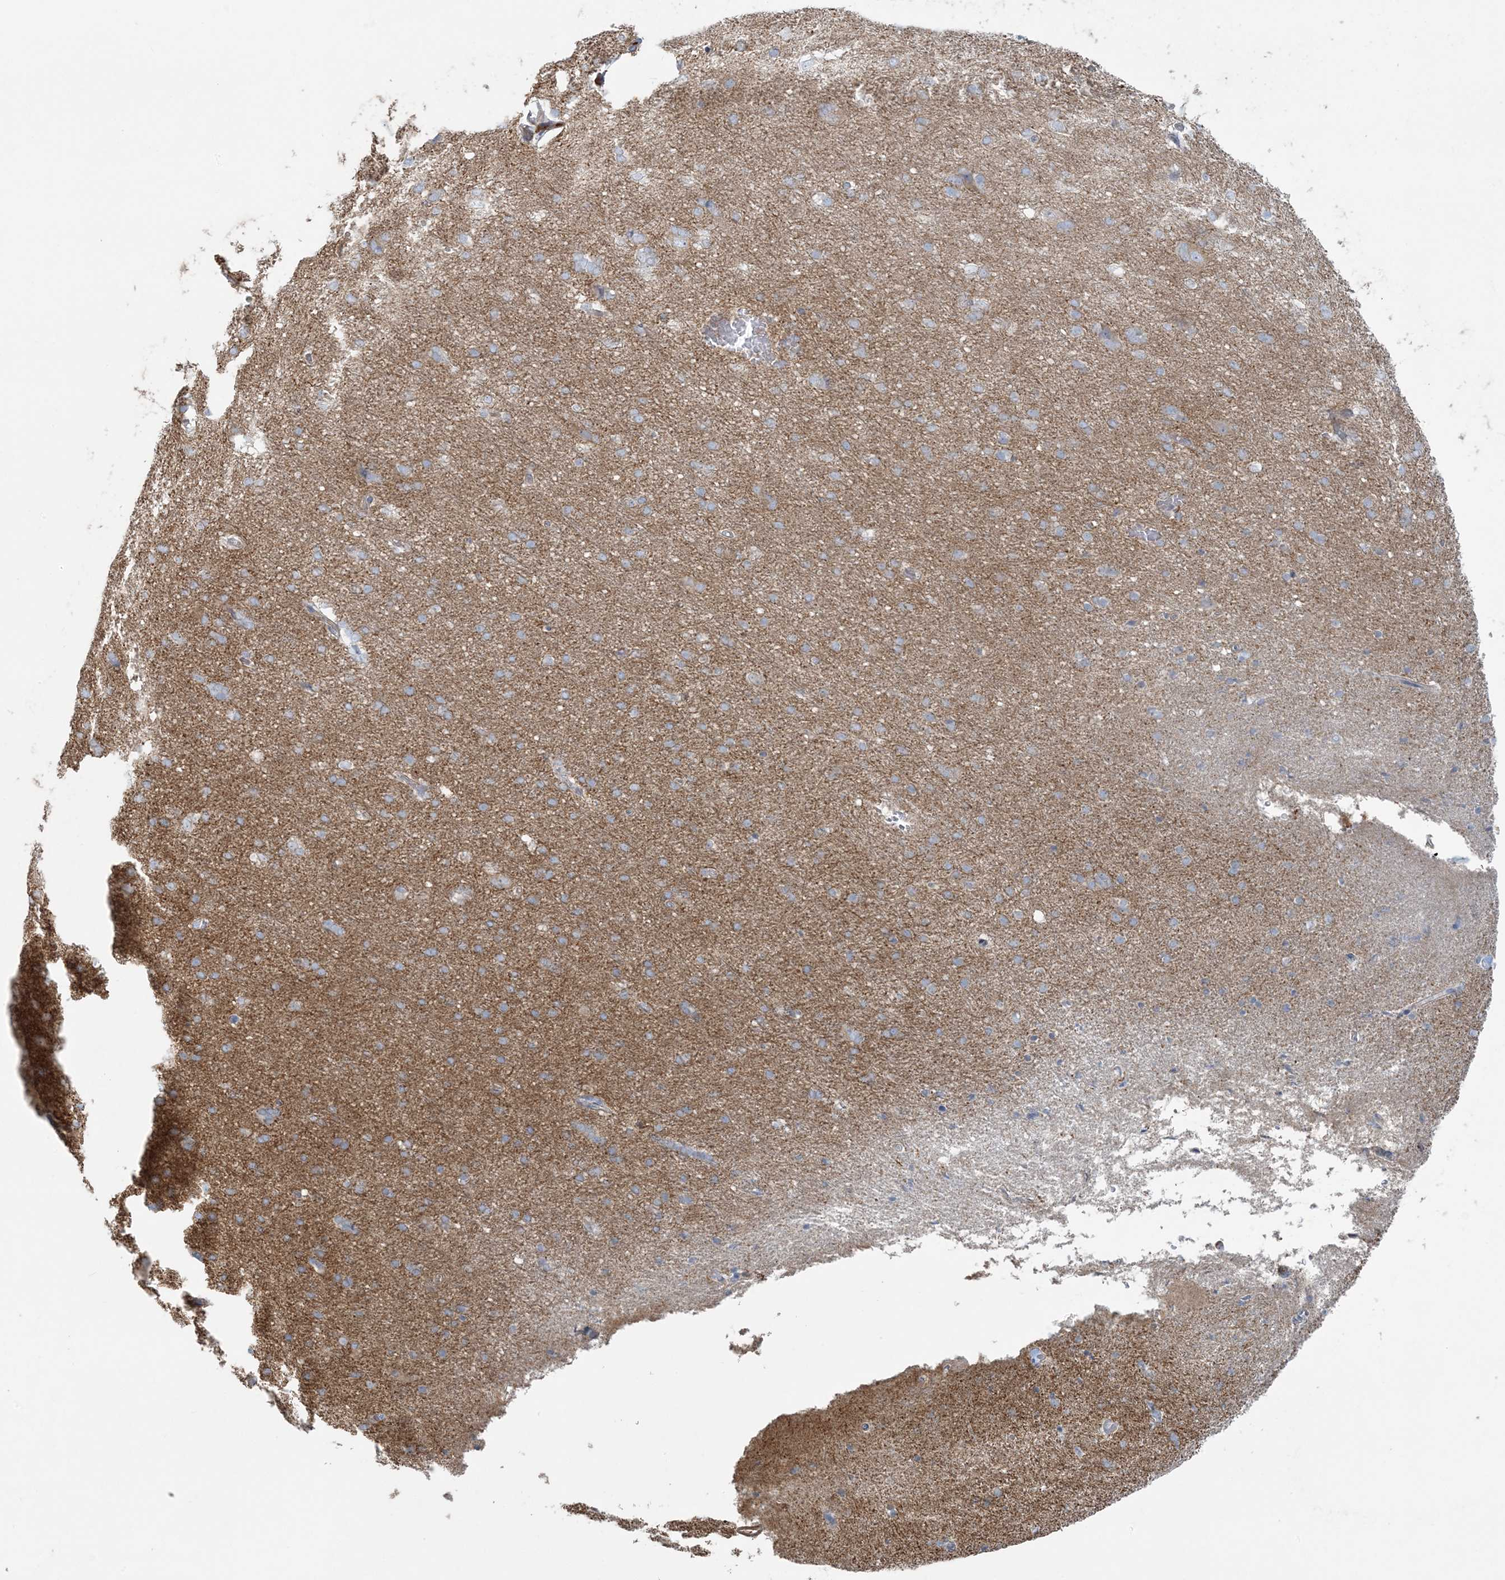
{"staining": {"intensity": "weak", "quantity": "25%-75%", "location": "cytoplasmic/membranous"}, "tissue": "cerebral cortex", "cell_type": "Endothelial cells", "image_type": "normal", "snomed": [{"axis": "morphology", "description": "Normal tissue, NOS"}, {"axis": "topography", "description": "Cerebral cortex"}], "caption": "A high-resolution histopathology image shows IHC staining of benign cerebral cortex, which demonstrates weak cytoplasmic/membranous expression in approximately 25%-75% of endothelial cells.", "gene": "PIK3R4", "patient": {"sex": "male", "age": 62}}